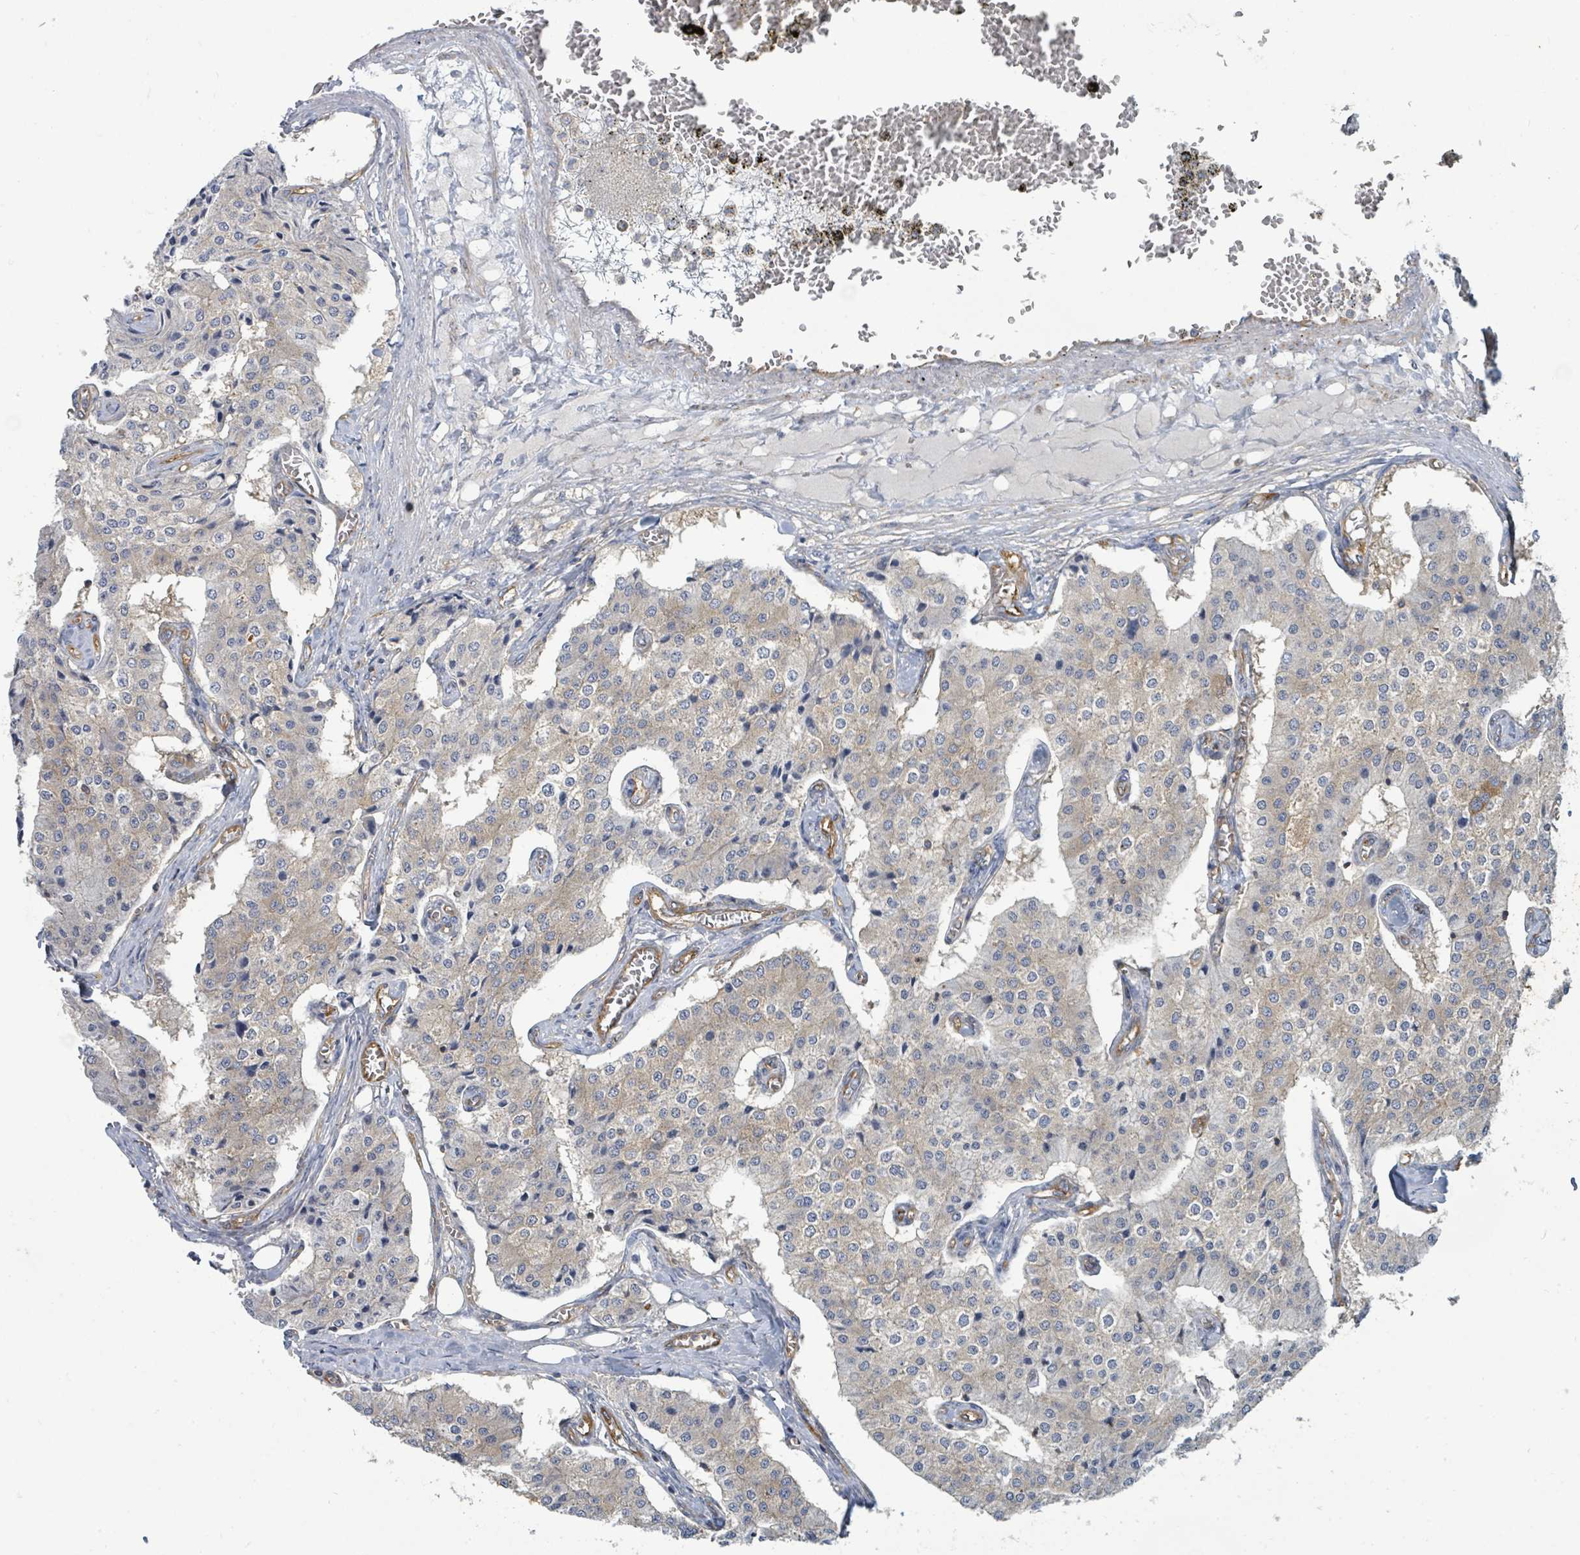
{"staining": {"intensity": "weak", "quantity": "25%-75%", "location": "cytoplasmic/membranous"}, "tissue": "carcinoid", "cell_type": "Tumor cells", "image_type": "cancer", "snomed": [{"axis": "morphology", "description": "Carcinoid, malignant, NOS"}, {"axis": "topography", "description": "Colon"}], "caption": "Tumor cells exhibit weak cytoplasmic/membranous staining in about 25%-75% of cells in carcinoid (malignant).", "gene": "BOLA2B", "patient": {"sex": "female", "age": 52}}